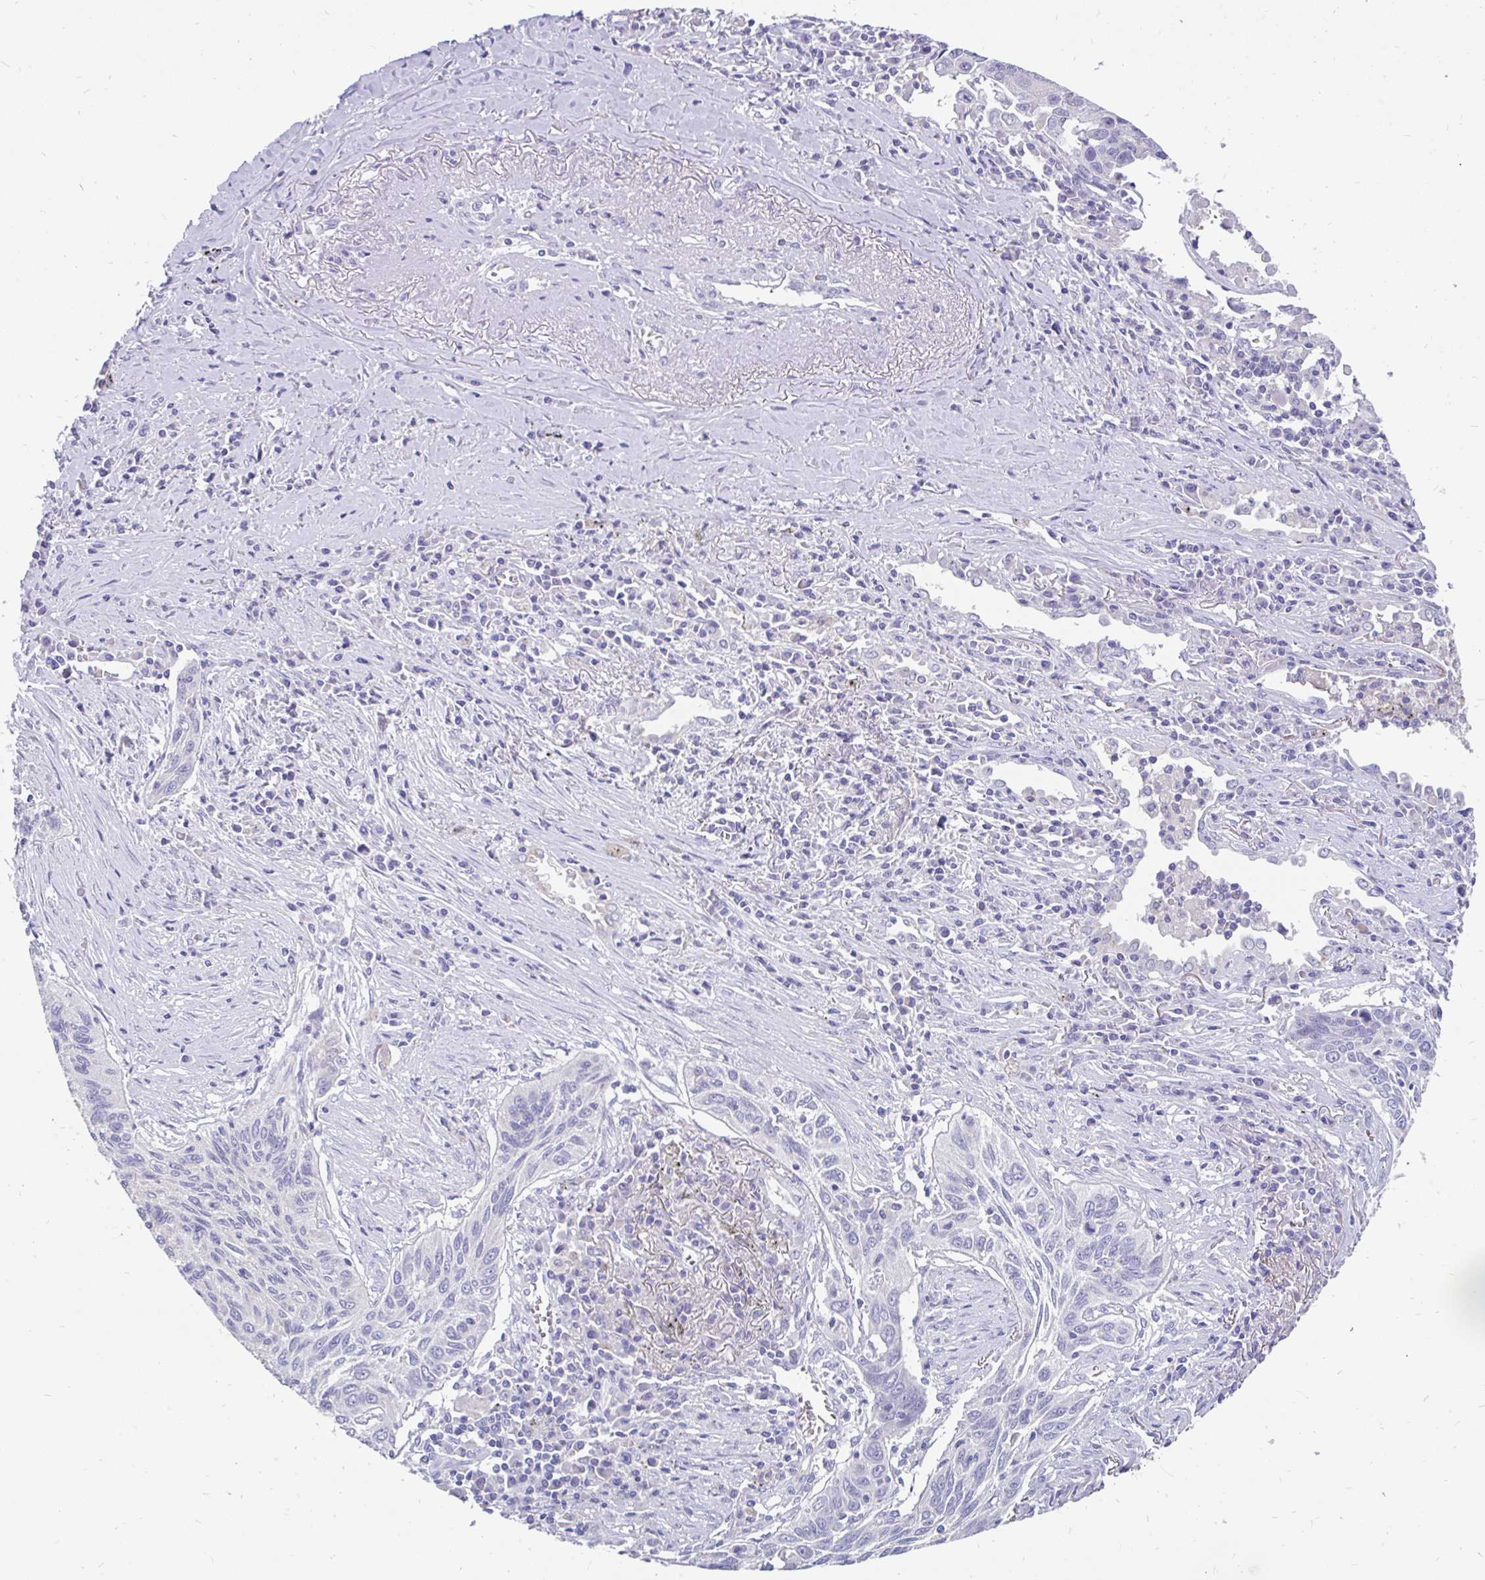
{"staining": {"intensity": "negative", "quantity": "none", "location": "none"}, "tissue": "lung cancer", "cell_type": "Tumor cells", "image_type": "cancer", "snomed": [{"axis": "morphology", "description": "Squamous cell carcinoma, NOS"}, {"axis": "topography", "description": "Lung"}], "caption": "Photomicrograph shows no protein staining in tumor cells of lung cancer tissue.", "gene": "INTS5", "patient": {"sex": "female", "age": 66}}